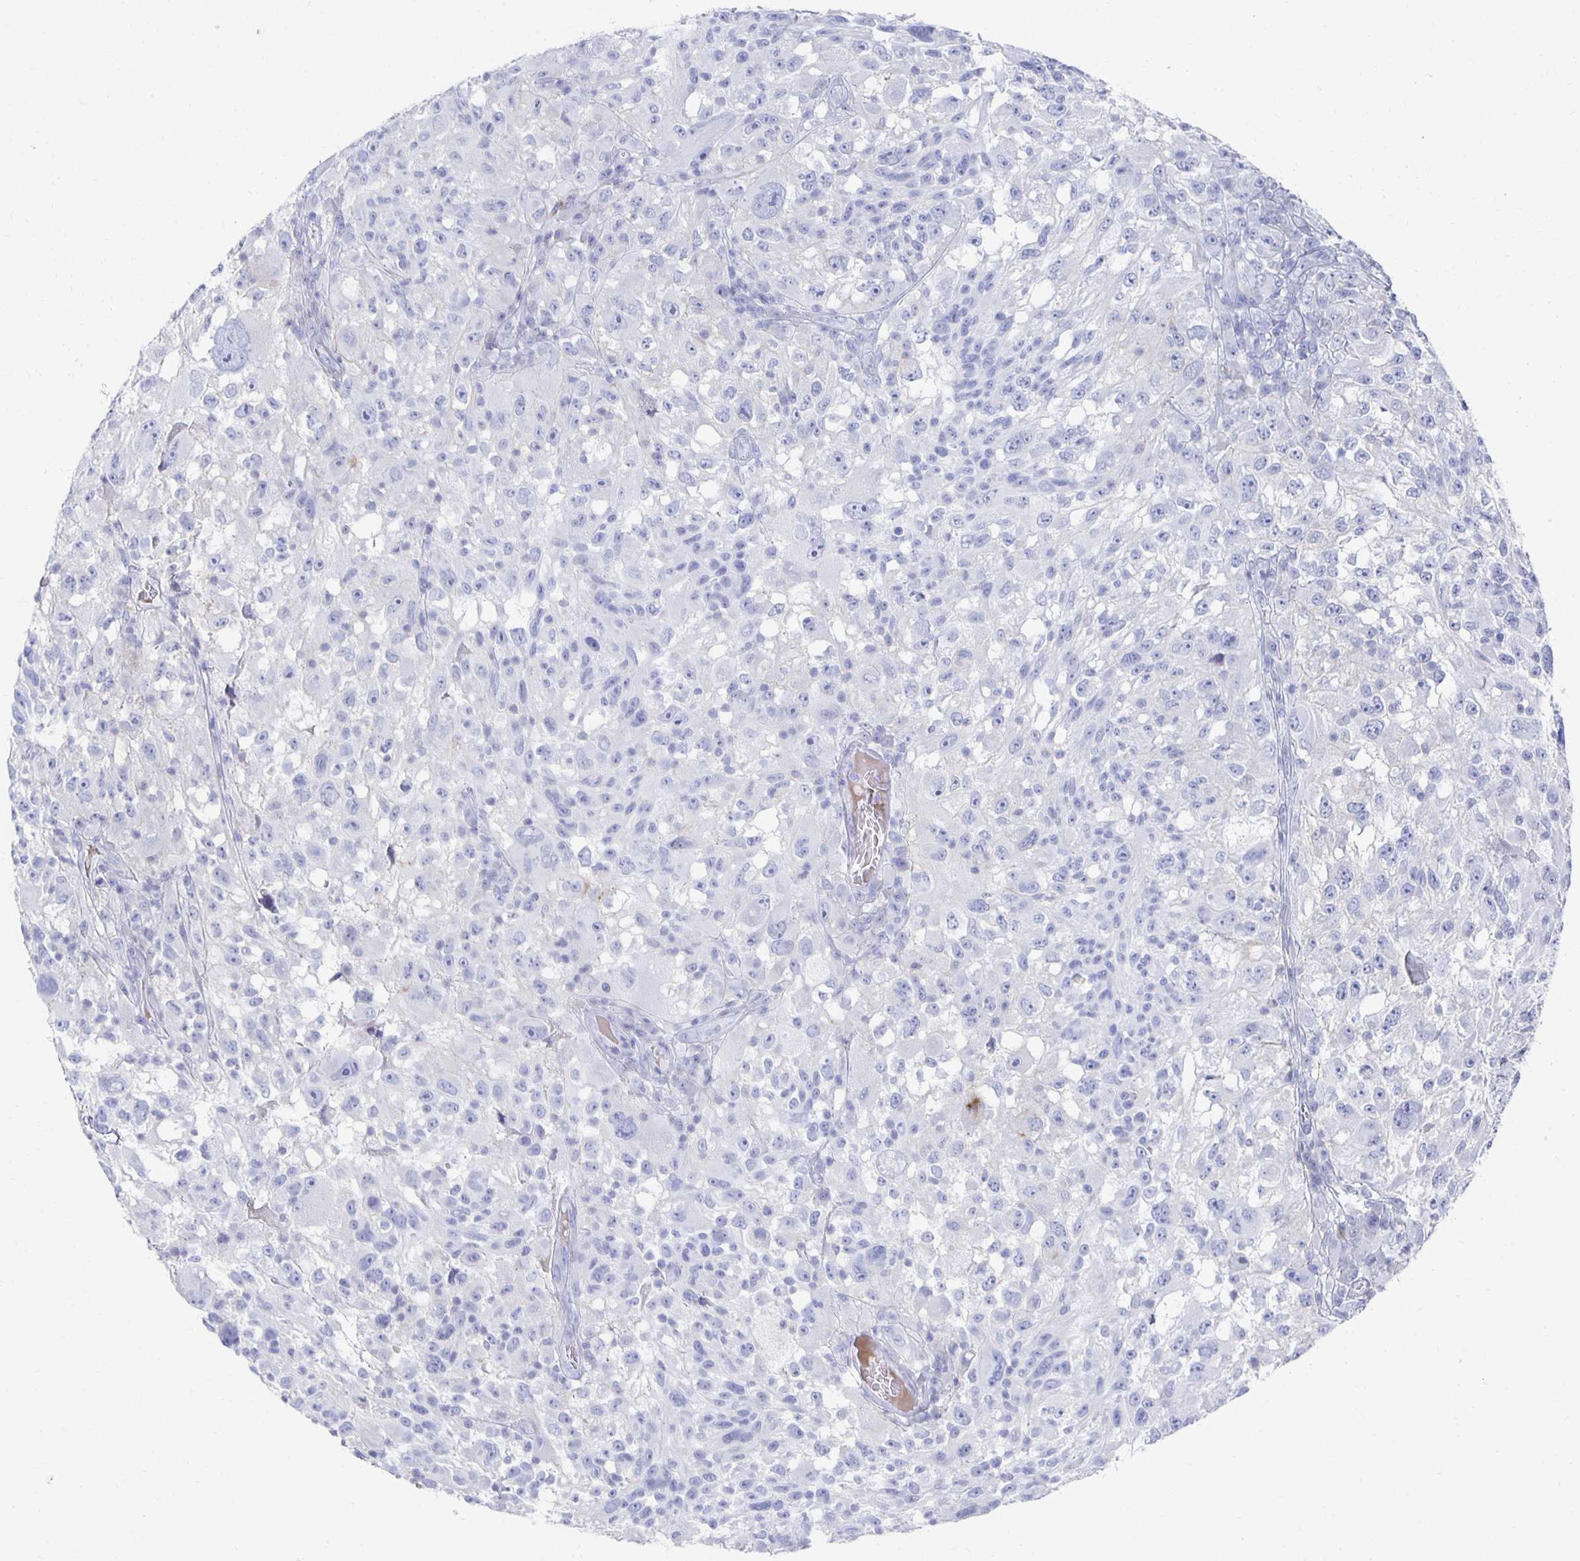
{"staining": {"intensity": "negative", "quantity": "none", "location": "none"}, "tissue": "melanoma", "cell_type": "Tumor cells", "image_type": "cancer", "snomed": [{"axis": "morphology", "description": "Malignant melanoma, NOS"}, {"axis": "topography", "description": "Skin"}], "caption": "Malignant melanoma was stained to show a protein in brown. There is no significant expression in tumor cells.", "gene": "PRDM7", "patient": {"sex": "female", "age": 71}}